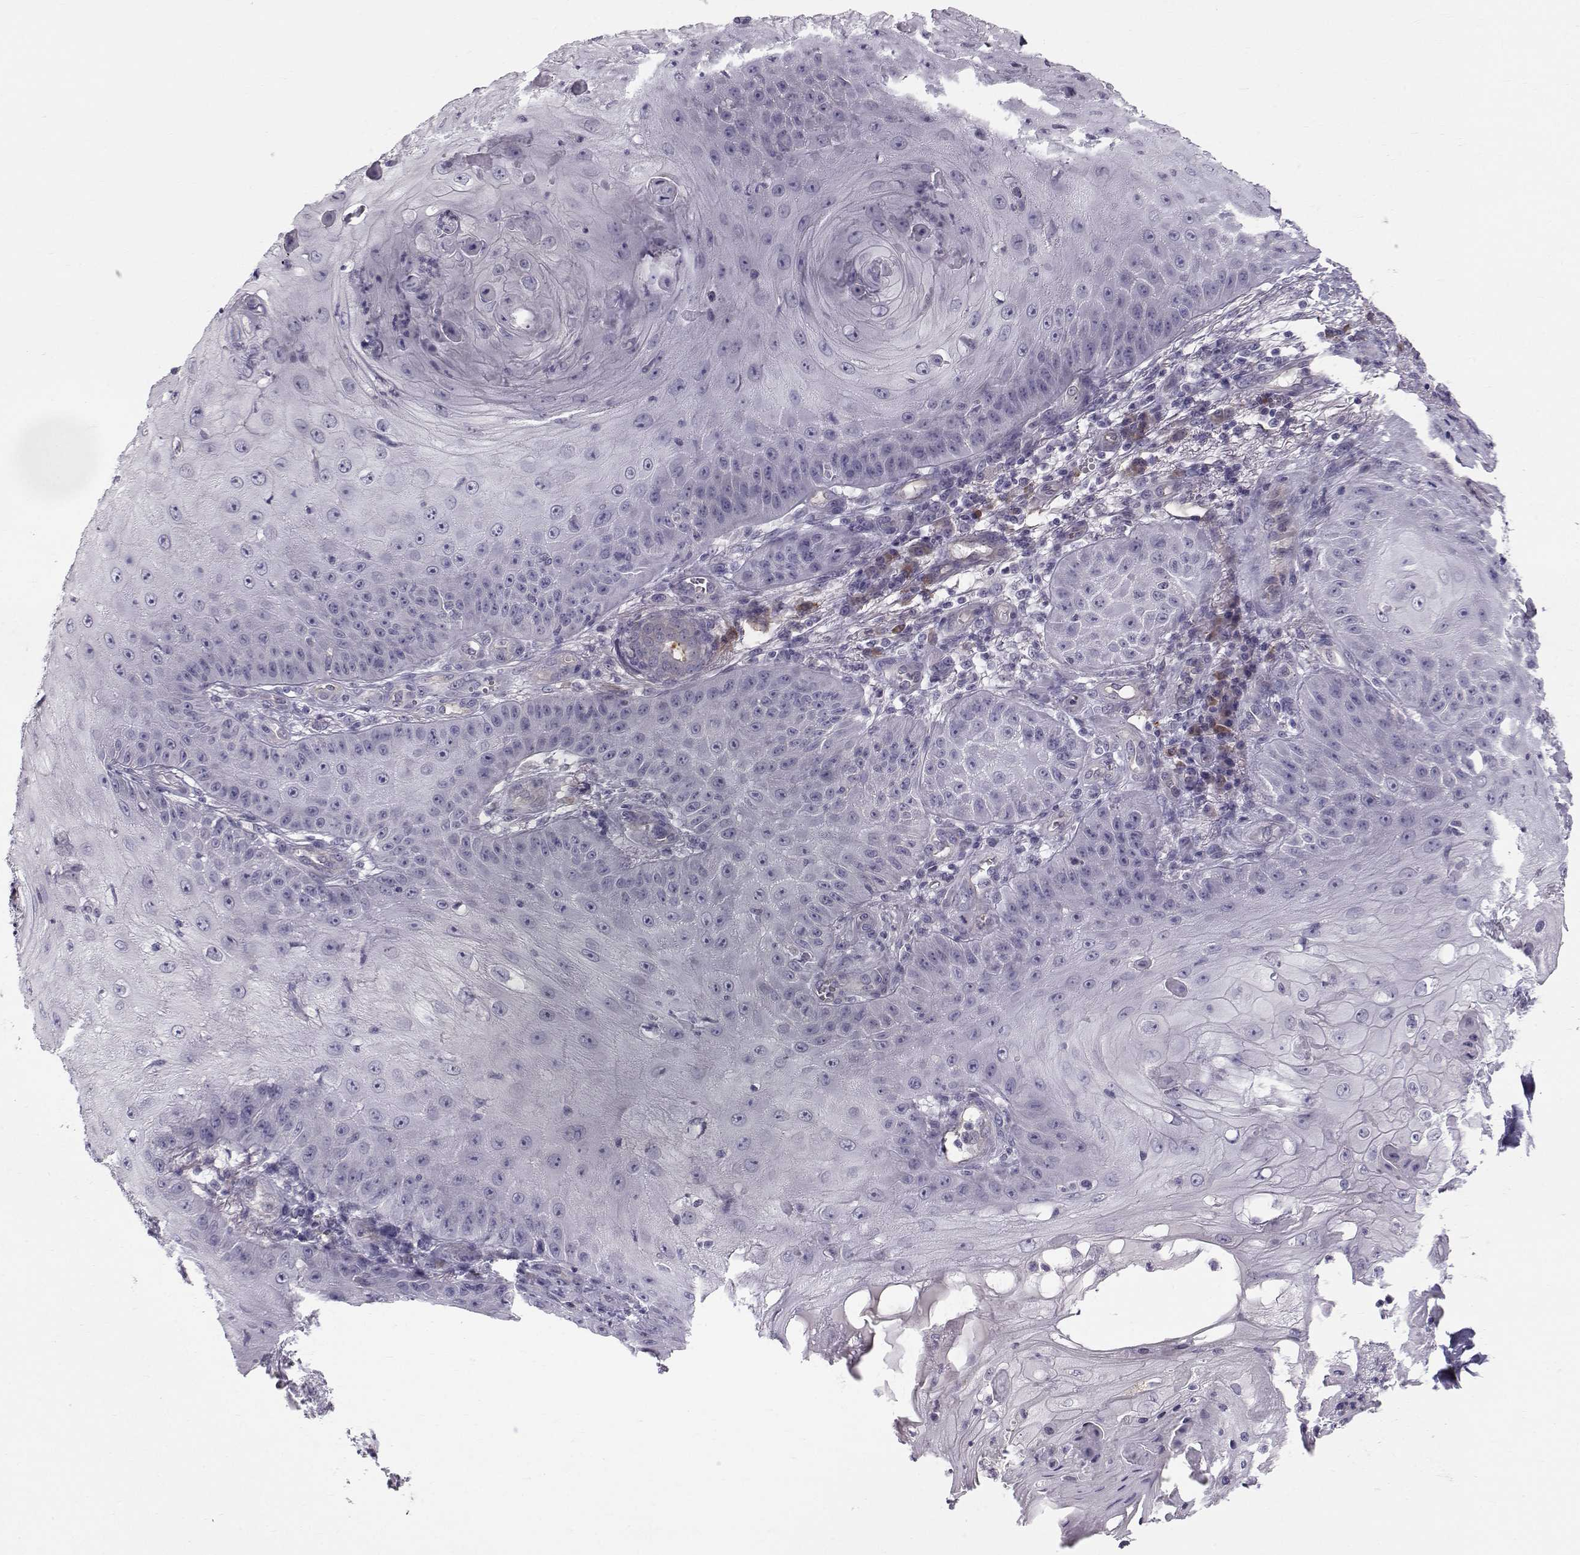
{"staining": {"intensity": "negative", "quantity": "none", "location": "none"}, "tissue": "skin cancer", "cell_type": "Tumor cells", "image_type": "cancer", "snomed": [{"axis": "morphology", "description": "Squamous cell carcinoma, NOS"}, {"axis": "topography", "description": "Skin"}], "caption": "A photomicrograph of human squamous cell carcinoma (skin) is negative for staining in tumor cells.", "gene": "QPCT", "patient": {"sex": "male", "age": 70}}